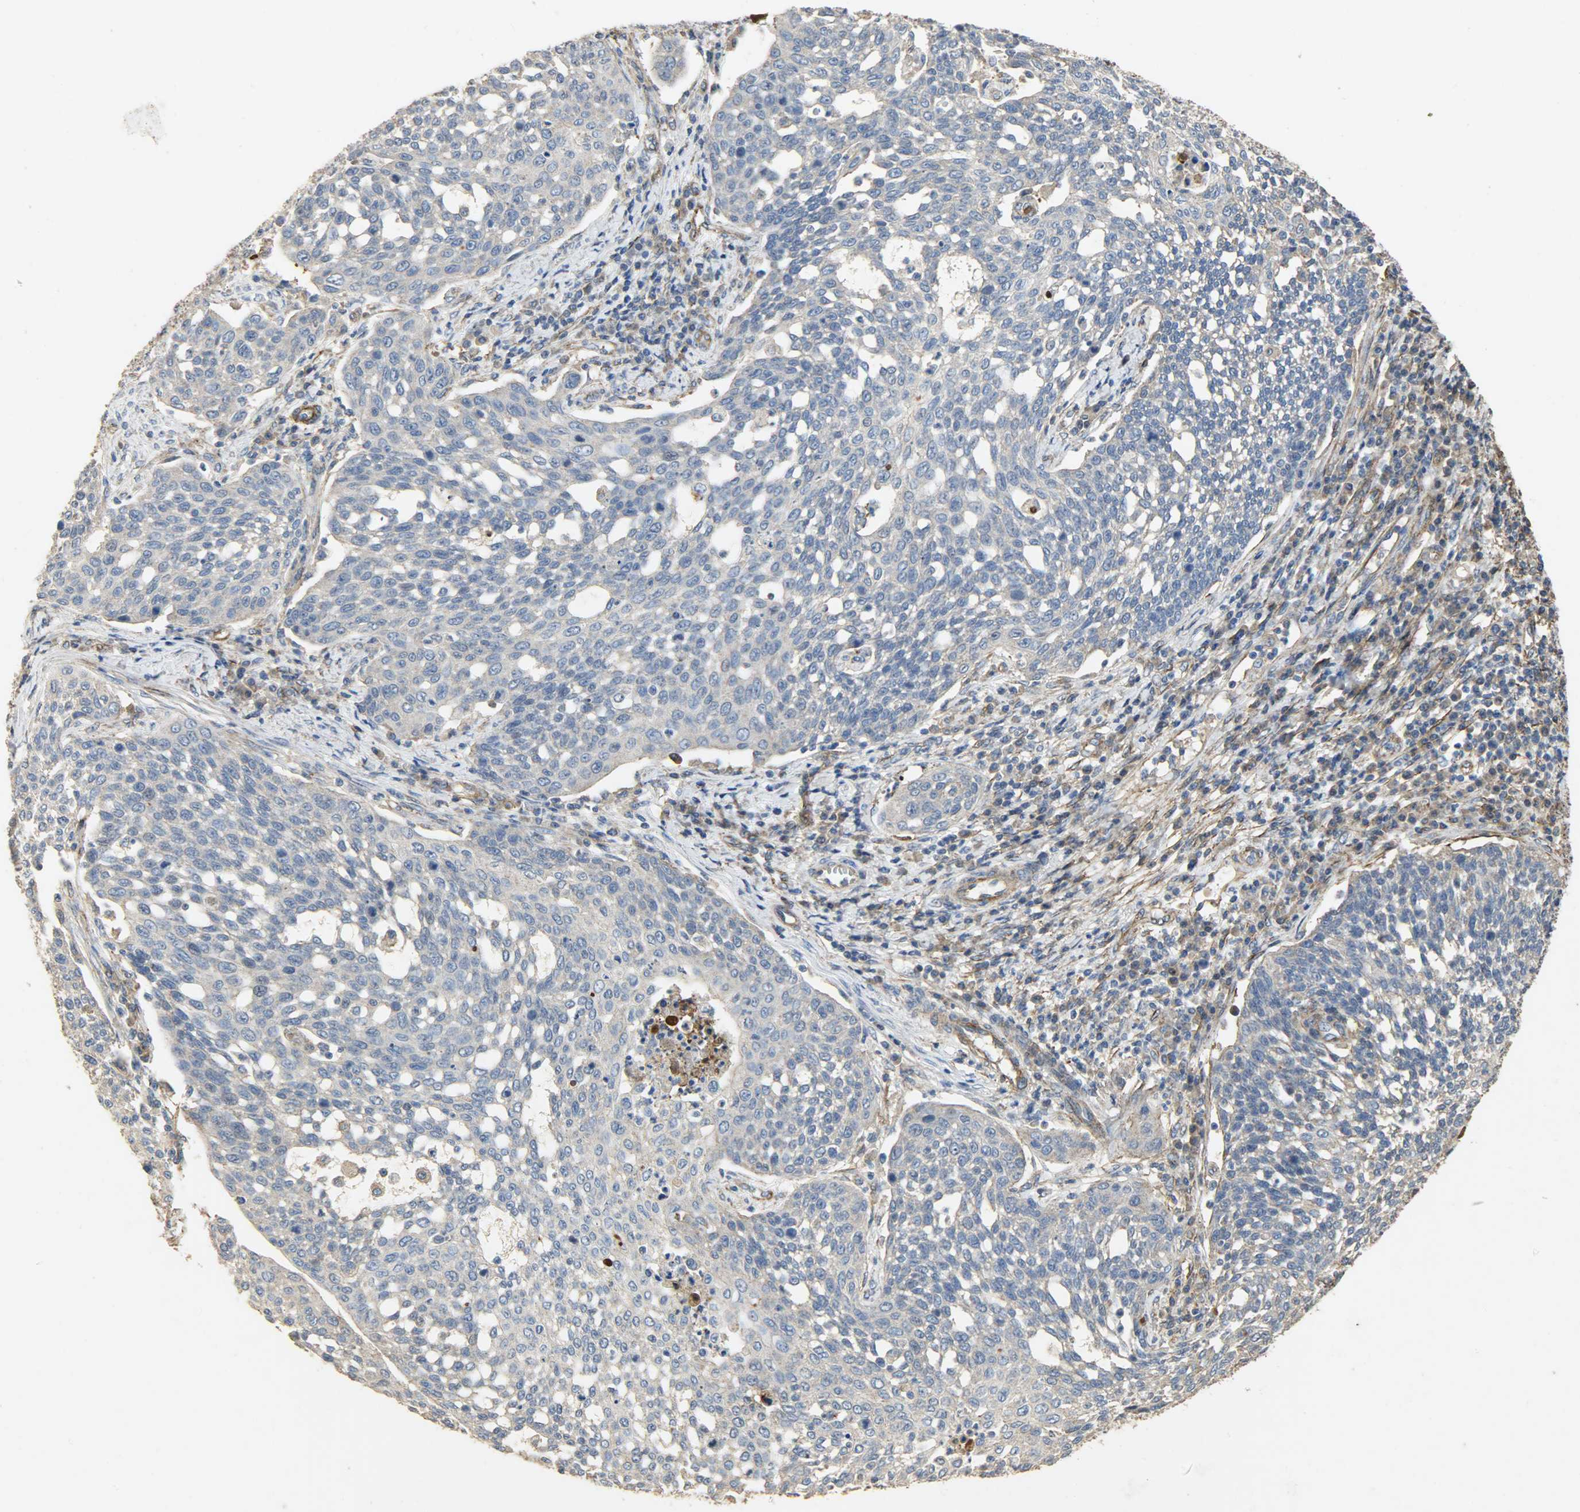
{"staining": {"intensity": "negative", "quantity": "none", "location": "none"}, "tissue": "cervical cancer", "cell_type": "Tumor cells", "image_type": "cancer", "snomed": [{"axis": "morphology", "description": "Squamous cell carcinoma, NOS"}, {"axis": "topography", "description": "Cervix"}], "caption": "This is an IHC image of cervical squamous cell carcinoma. There is no staining in tumor cells.", "gene": "TPM4", "patient": {"sex": "female", "age": 34}}